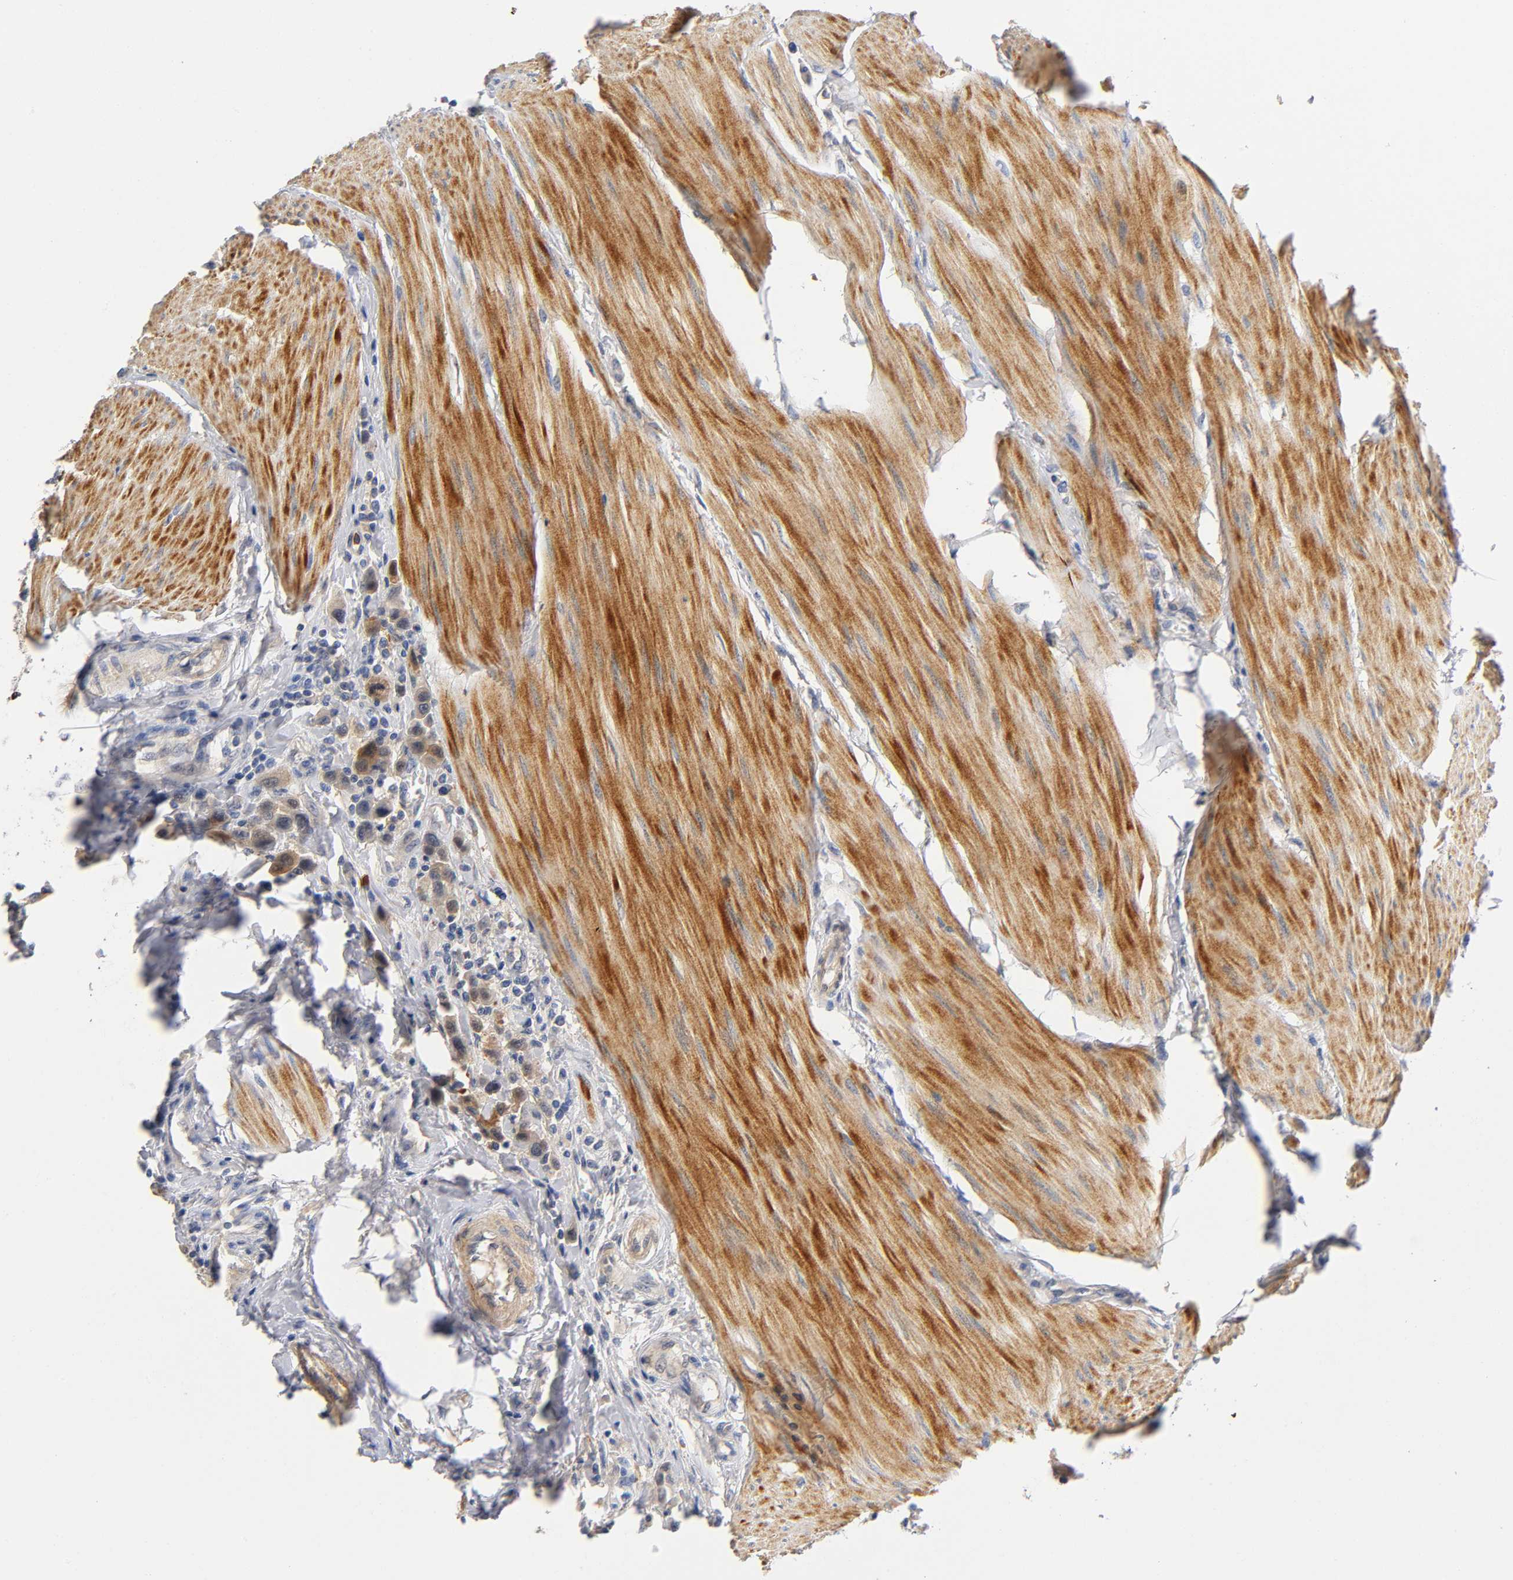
{"staining": {"intensity": "moderate", "quantity": ">75%", "location": "cytoplasmic/membranous"}, "tissue": "urothelial cancer", "cell_type": "Tumor cells", "image_type": "cancer", "snomed": [{"axis": "morphology", "description": "Urothelial carcinoma, High grade"}, {"axis": "topography", "description": "Urinary bladder"}], "caption": "This photomicrograph shows high-grade urothelial carcinoma stained with IHC to label a protein in brown. The cytoplasmic/membranous of tumor cells show moderate positivity for the protein. Nuclei are counter-stained blue.", "gene": "TNC", "patient": {"sex": "male", "age": 50}}